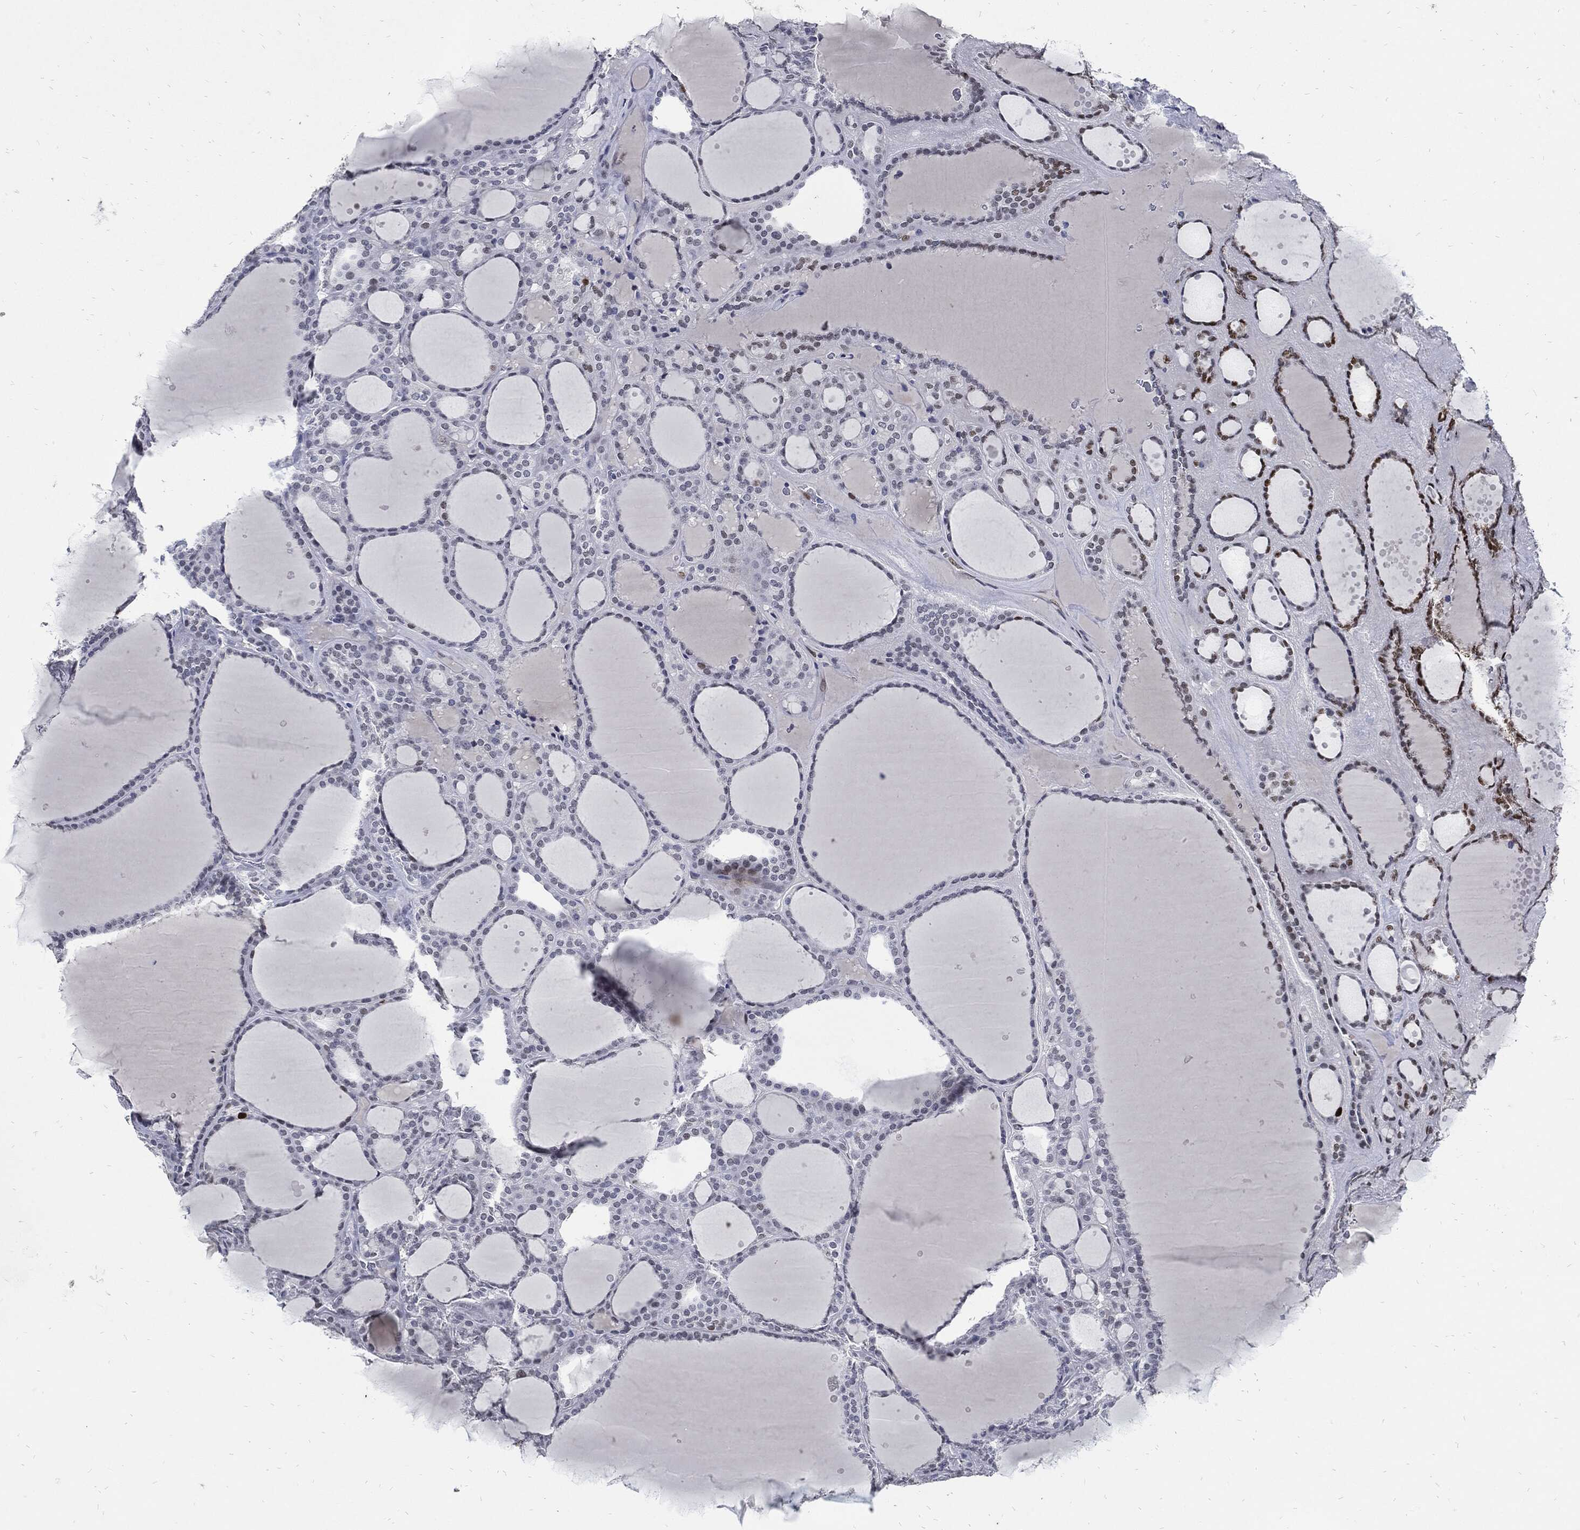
{"staining": {"intensity": "strong", "quantity": "25%-75%", "location": "nuclear"}, "tissue": "thyroid gland", "cell_type": "Glandular cells", "image_type": "normal", "snomed": [{"axis": "morphology", "description": "Normal tissue, NOS"}, {"axis": "topography", "description": "Thyroid gland"}], "caption": "Immunohistochemistry micrograph of benign human thyroid gland stained for a protein (brown), which exhibits high levels of strong nuclear expression in approximately 25%-75% of glandular cells.", "gene": "NBN", "patient": {"sex": "male", "age": 63}}